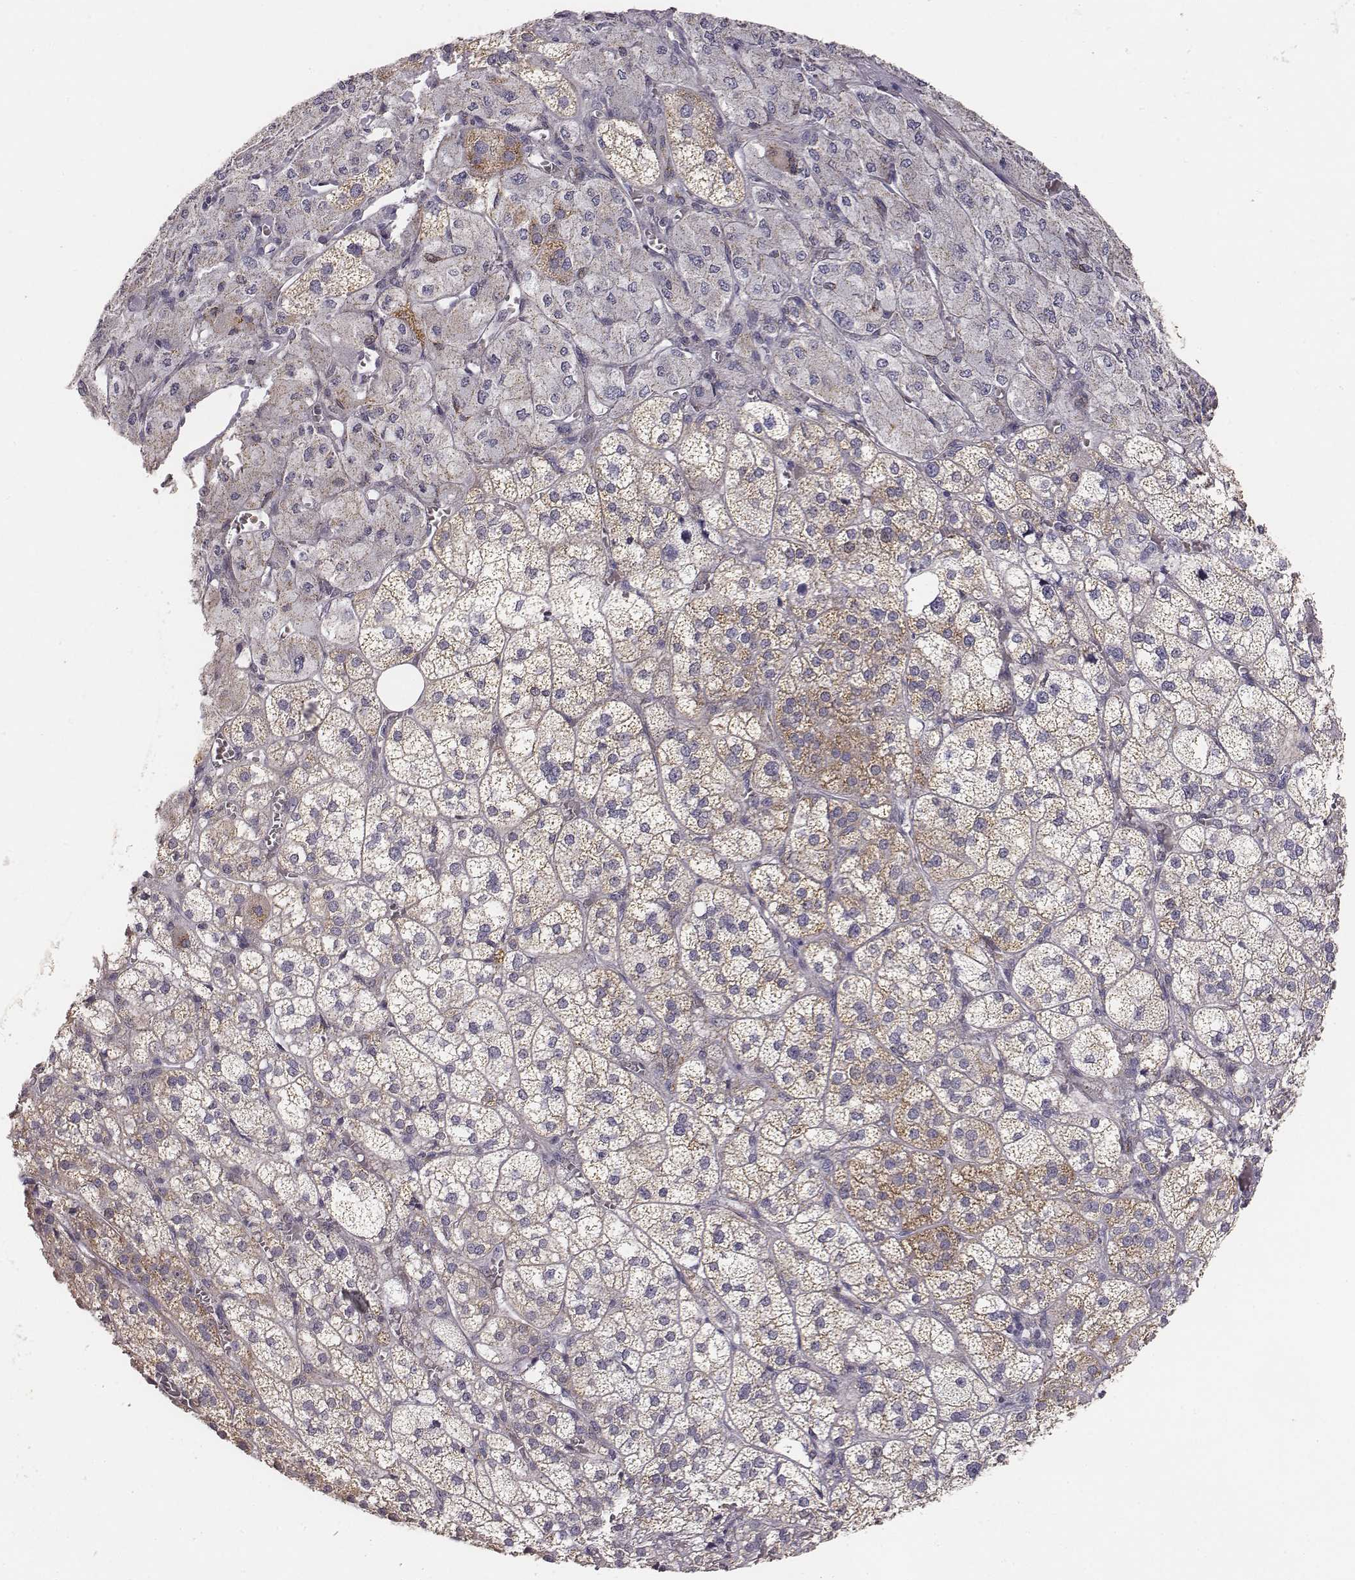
{"staining": {"intensity": "weak", "quantity": "25%-75%", "location": "cytoplasmic/membranous"}, "tissue": "adrenal gland", "cell_type": "Glandular cells", "image_type": "normal", "snomed": [{"axis": "morphology", "description": "Normal tissue, NOS"}, {"axis": "topography", "description": "Adrenal gland"}], "caption": "Glandular cells reveal low levels of weak cytoplasmic/membranous expression in about 25%-75% of cells in benign human adrenal gland. The staining was performed using DAB (3,3'-diaminobenzidine), with brown indicating positive protein expression. Nuclei are stained blue with hematoxylin.", "gene": "ABCD3", "patient": {"sex": "female", "age": 60}}